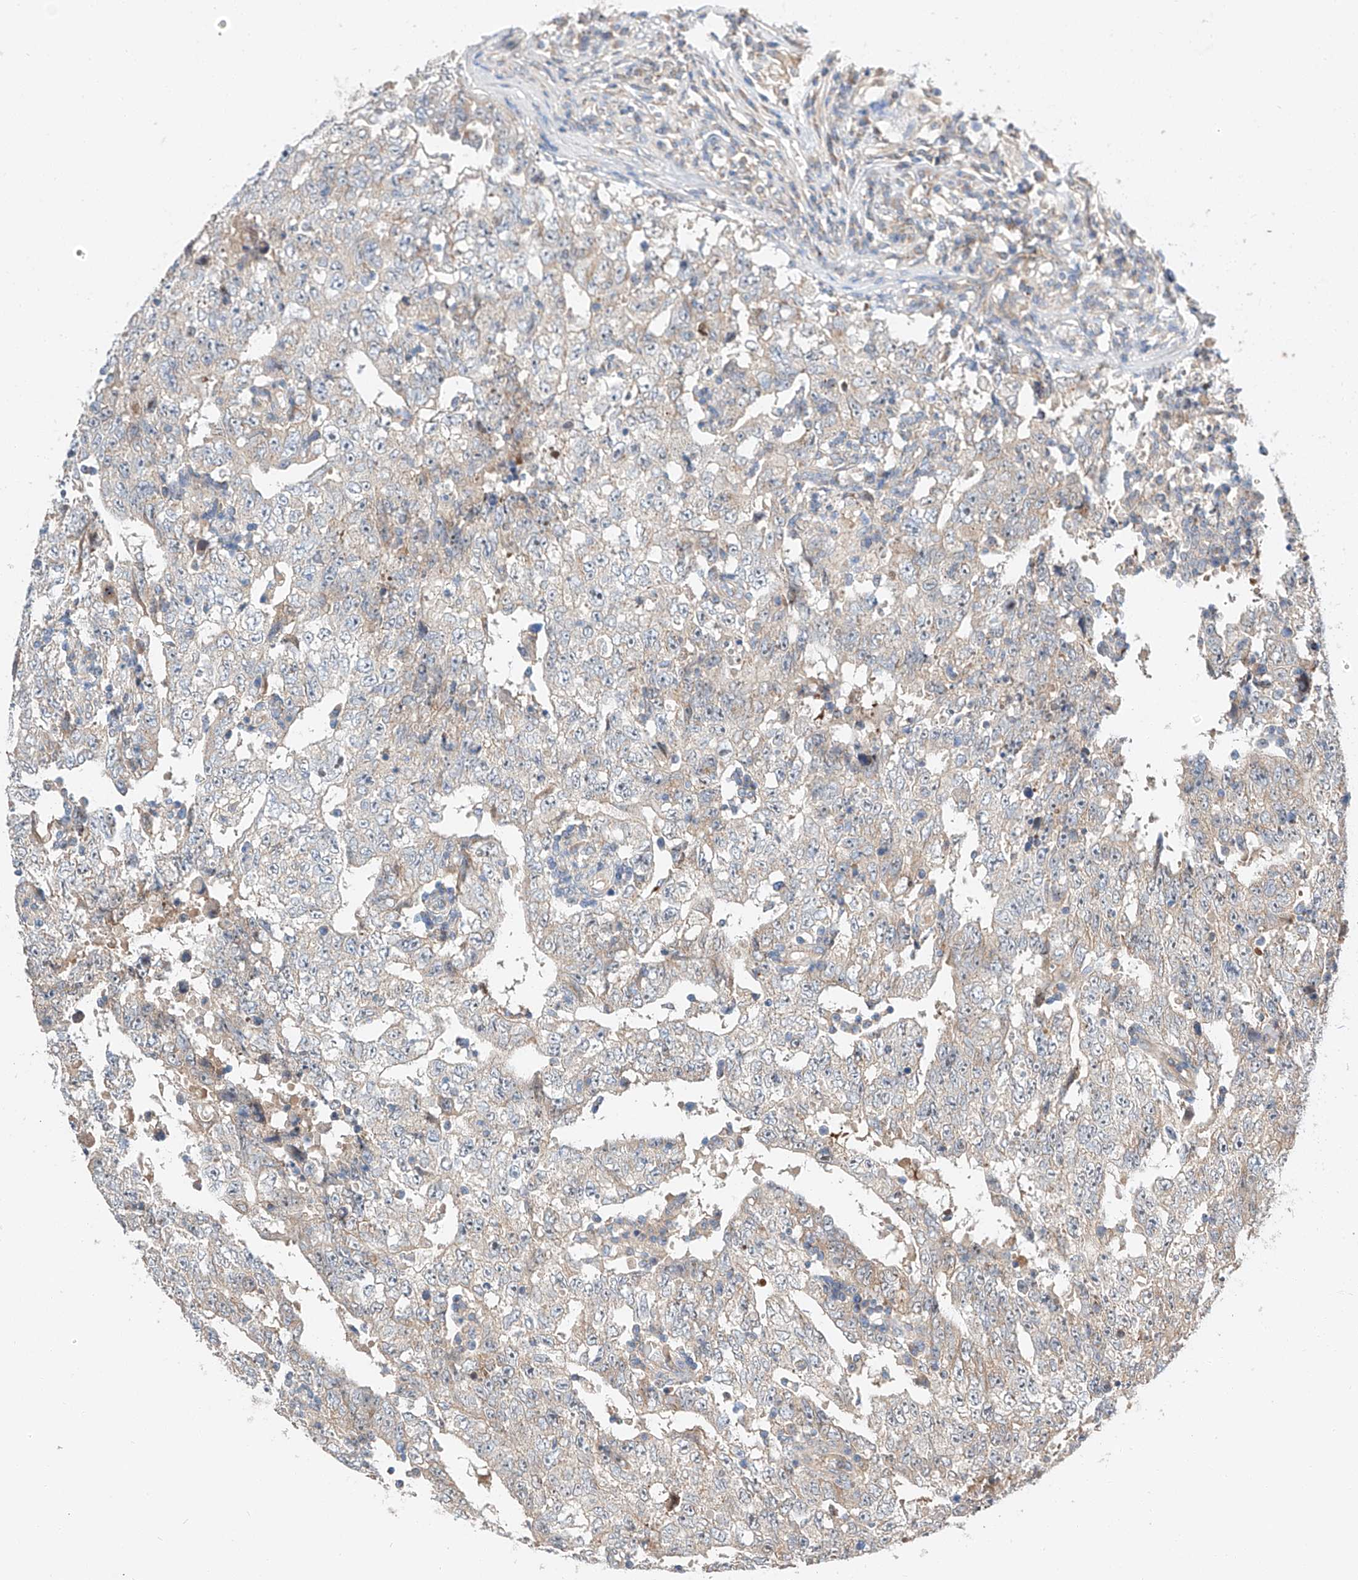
{"staining": {"intensity": "weak", "quantity": "<25%", "location": "cytoplasmic/membranous"}, "tissue": "testis cancer", "cell_type": "Tumor cells", "image_type": "cancer", "snomed": [{"axis": "morphology", "description": "Carcinoma, Embryonal, NOS"}, {"axis": "topography", "description": "Testis"}], "caption": "Immunohistochemistry histopathology image of human testis cancer stained for a protein (brown), which exhibits no expression in tumor cells.", "gene": "RUSC1", "patient": {"sex": "male", "age": 26}}